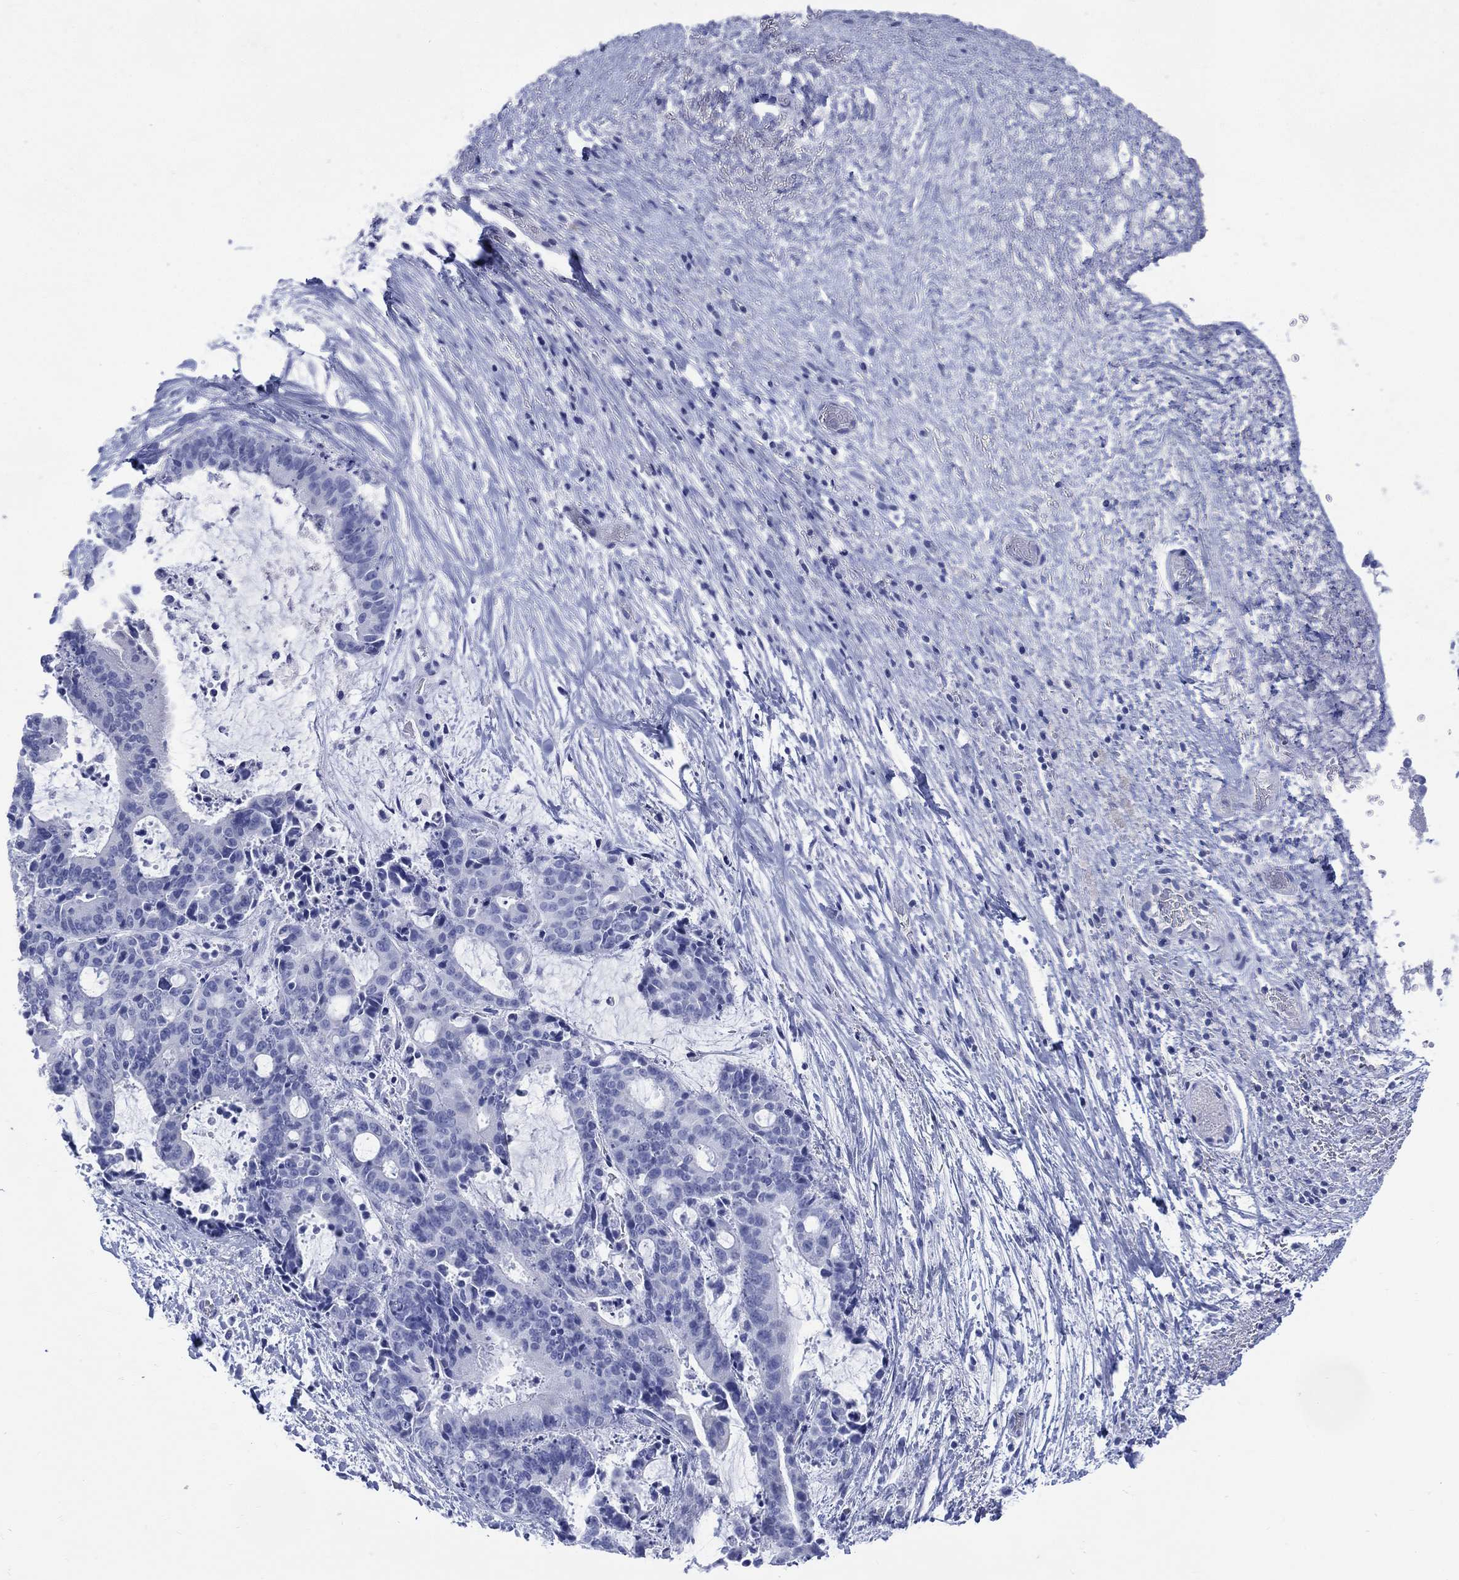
{"staining": {"intensity": "negative", "quantity": "none", "location": "none"}, "tissue": "liver cancer", "cell_type": "Tumor cells", "image_type": "cancer", "snomed": [{"axis": "morphology", "description": "Cholangiocarcinoma"}, {"axis": "topography", "description": "Liver"}], "caption": "Image shows no protein staining in tumor cells of liver cancer tissue.", "gene": "LRRD1", "patient": {"sex": "female", "age": 73}}